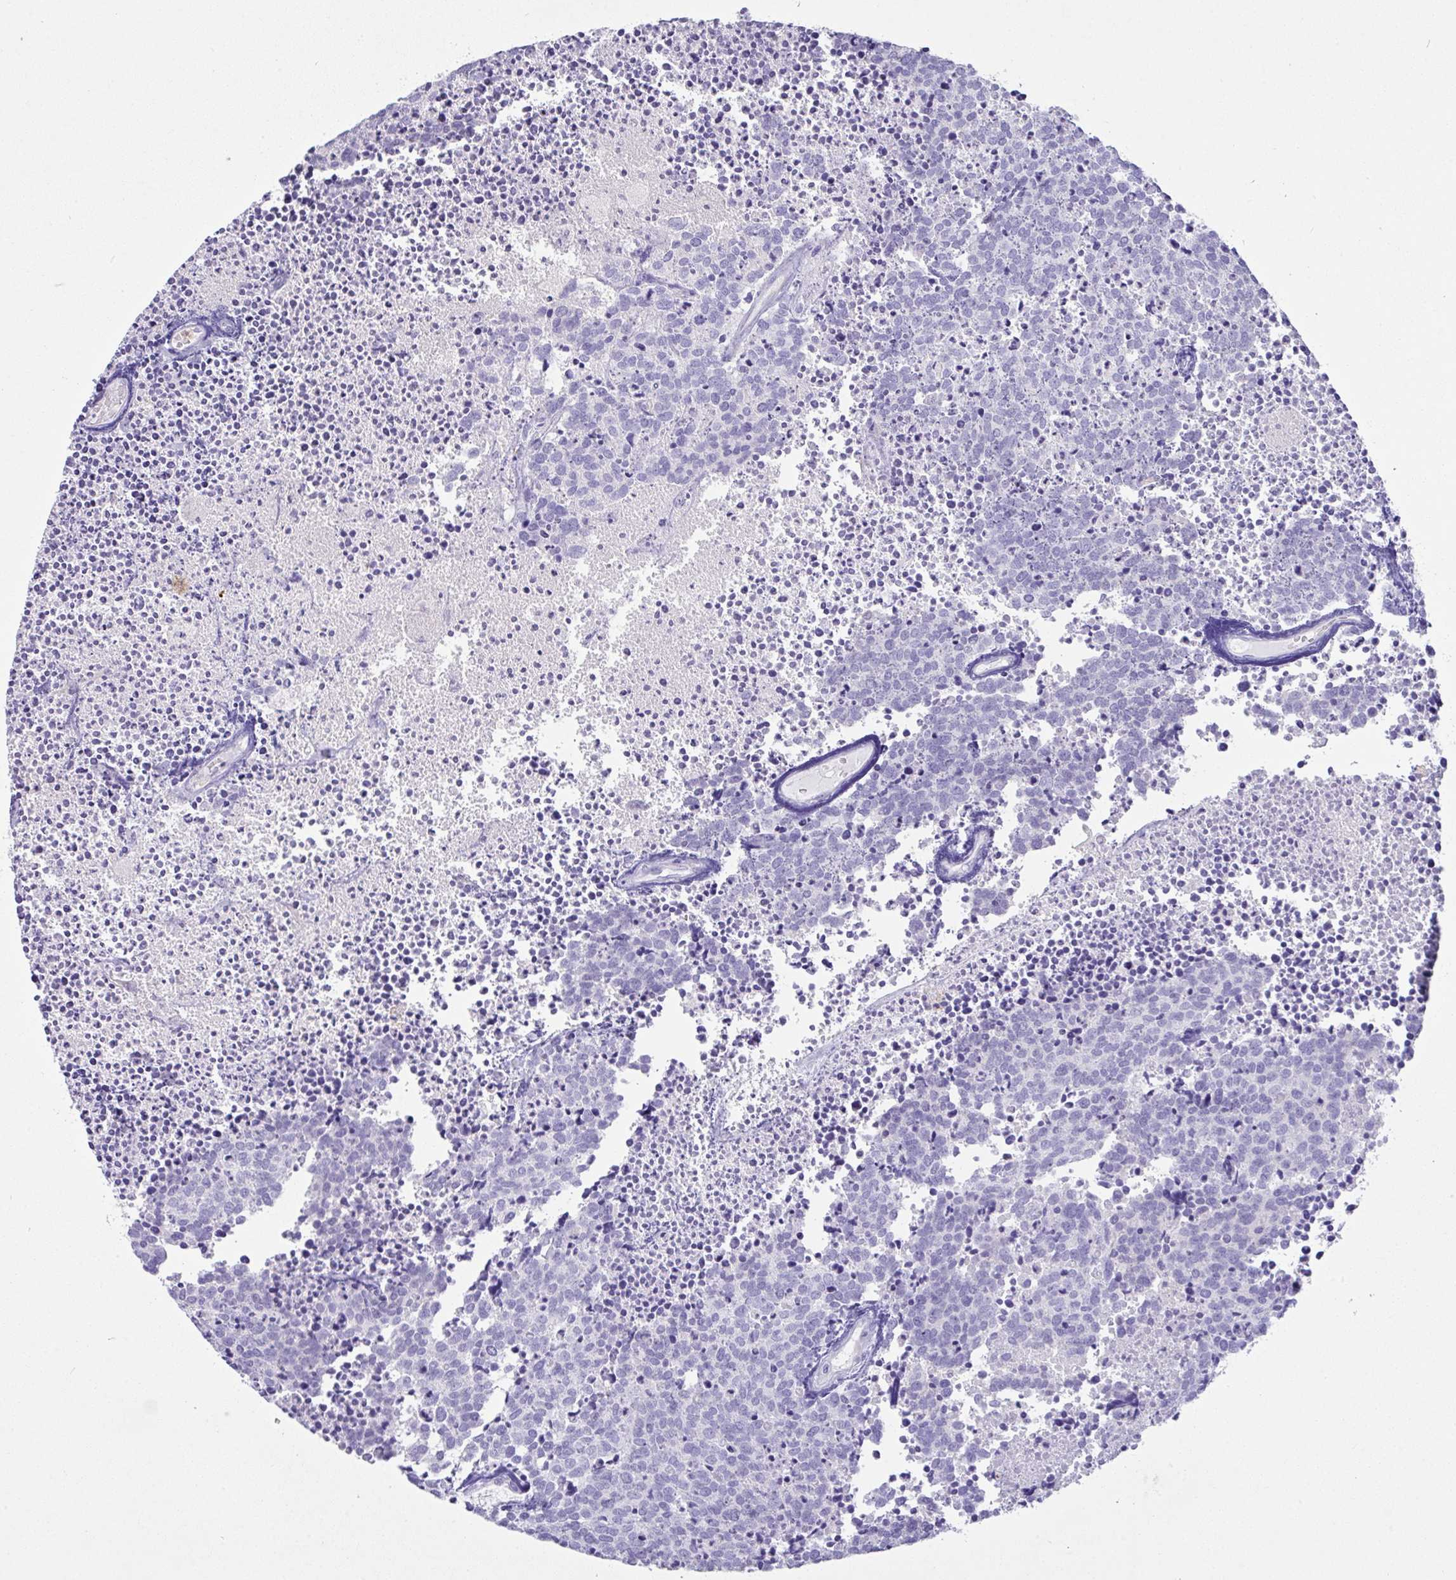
{"staining": {"intensity": "negative", "quantity": "none", "location": "none"}, "tissue": "carcinoid", "cell_type": "Tumor cells", "image_type": "cancer", "snomed": [{"axis": "morphology", "description": "Carcinoid, malignant, NOS"}, {"axis": "topography", "description": "Skin"}], "caption": "This is an immunohistochemistry (IHC) image of human malignant carcinoid. There is no staining in tumor cells.", "gene": "NCF1", "patient": {"sex": "female", "age": 79}}